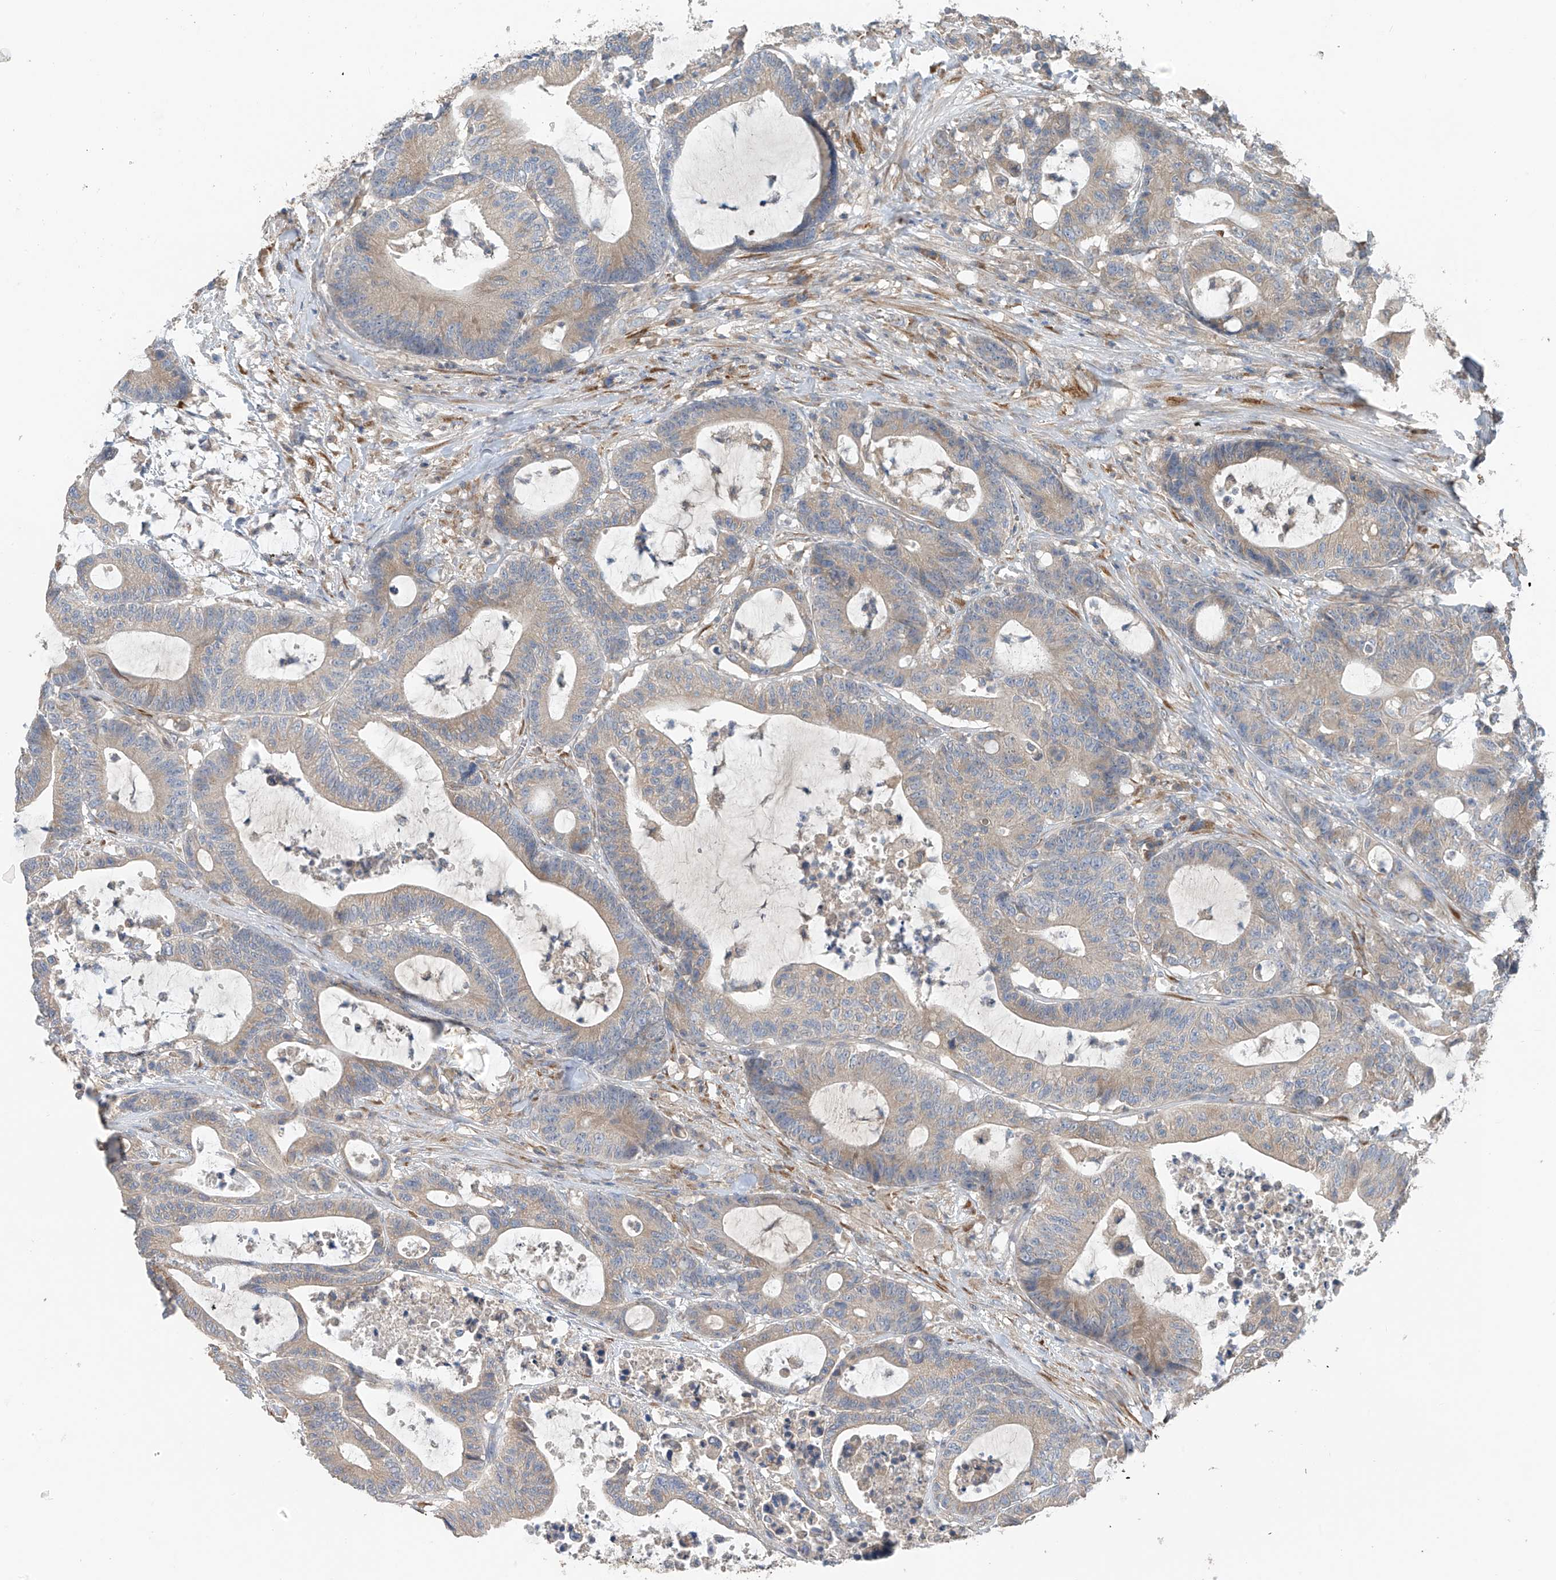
{"staining": {"intensity": "weak", "quantity": "25%-75%", "location": "cytoplasmic/membranous"}, "tissue": "colorectal cancer", "cell_type": "Tumor cells", "image_type": "cancer", "snomed": [{"axis": "morphology", "description": "Adenocarcinoma, NOS"}, {"axis": "topography", "description": "Colon"}], "caption": "This is an image of IHC staining of colorectal cancer, which shows weak staining in the cytoplasmic/membranous of tumor cells.", "gene": "GALNTL6", "patient": {"sex": "female", "age": 84}}